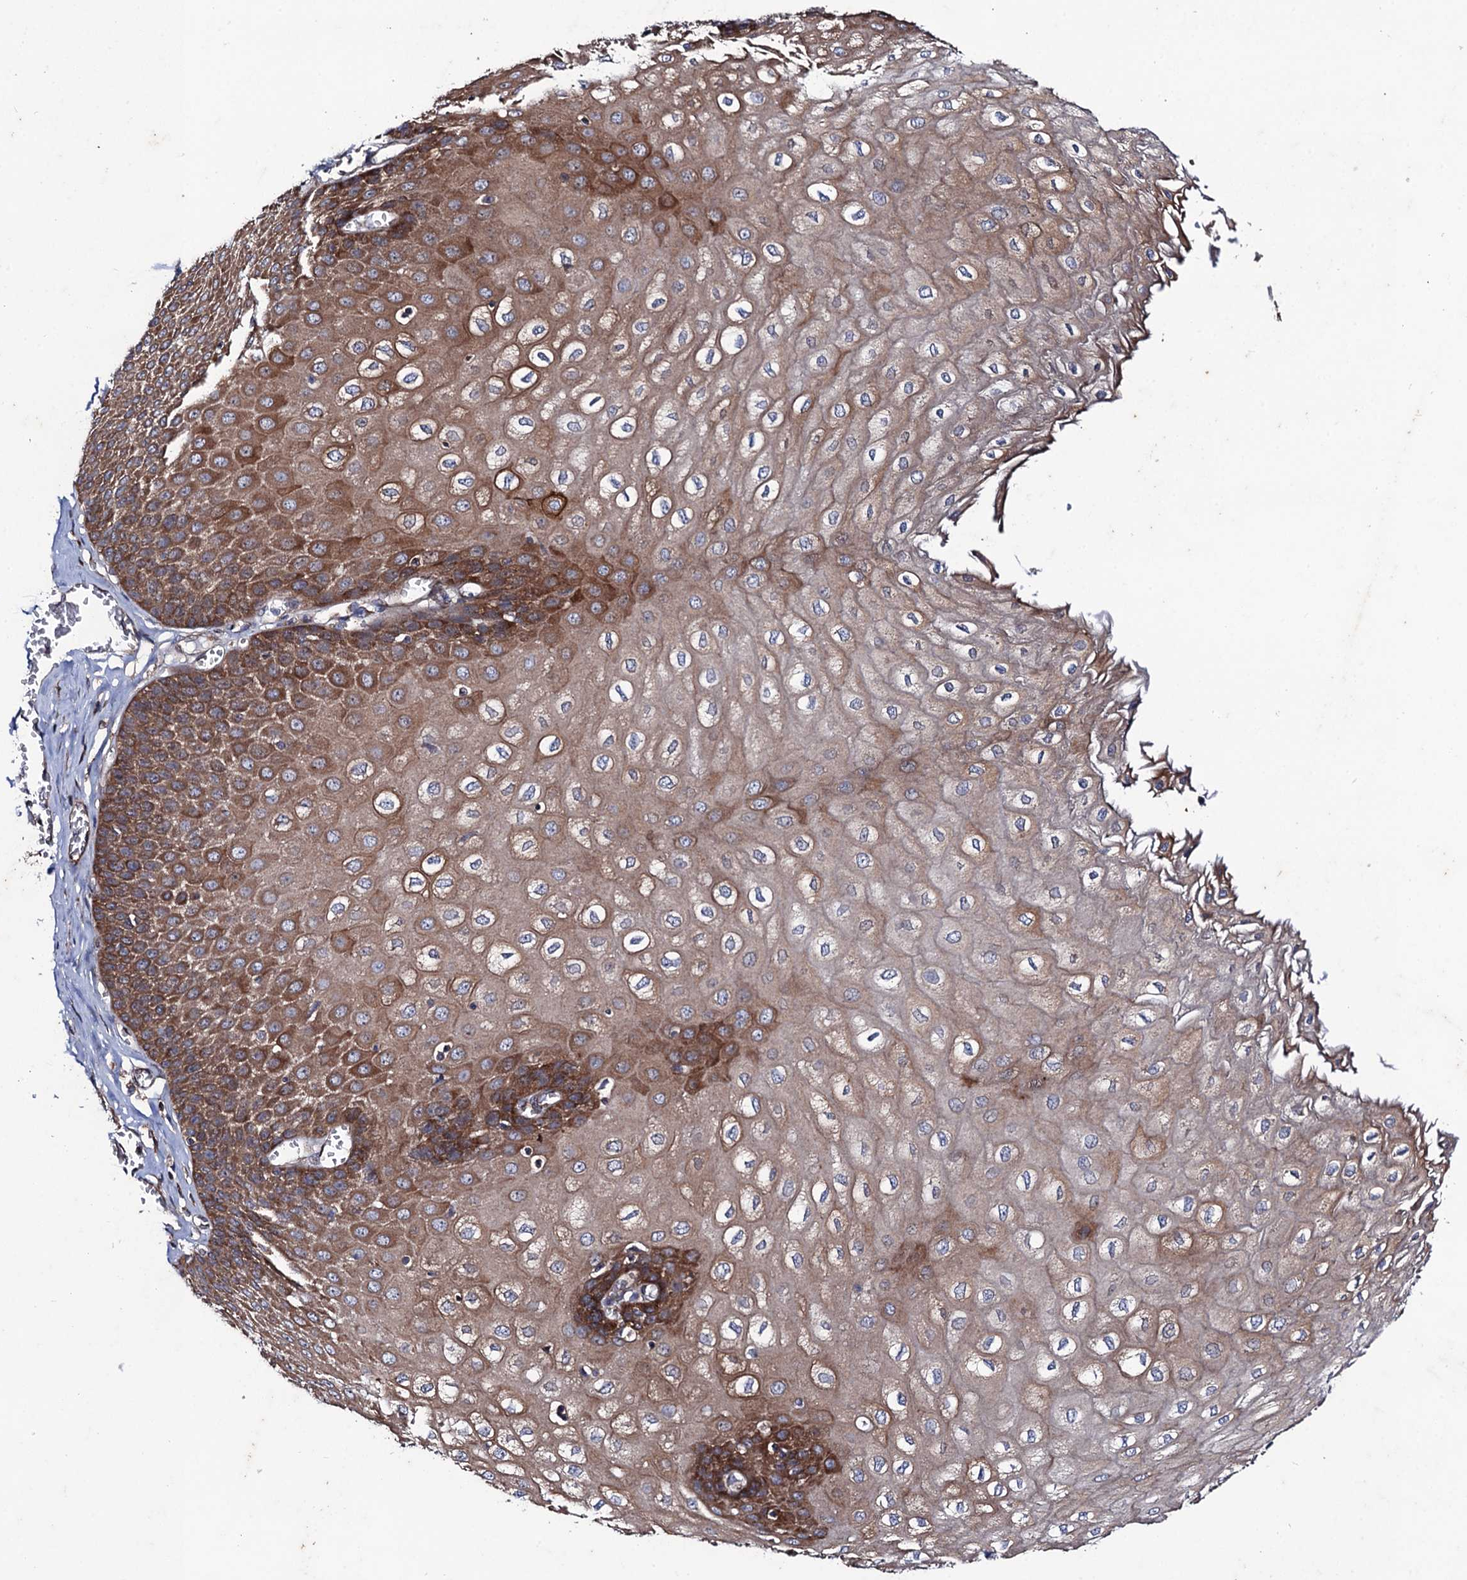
{"staining": {"intensity": "strong", "quantity": "25%-75%", "location": "cytoplasmic/membranous"}, "tissue": "esophagus", "cell_type": "Squamous epithelial cells", "image_type": "normal", "snomed": [{"axis": "morphology", "description": "Normal tissue, NOS"}, {"axis": "topography", "description": "Esophagus"}], "caption": "Immunohistochemistry (IHC) (DAB) staining of normal human esophagus displays strong cytoplasmic/membranous protein positivity in approximately 25%-75% of squamous epithelial cells. (IHC, brightfield microscopy, high magnification).", "gene": "DYDC1", "patient": {"sex": "male", "age": 60}}